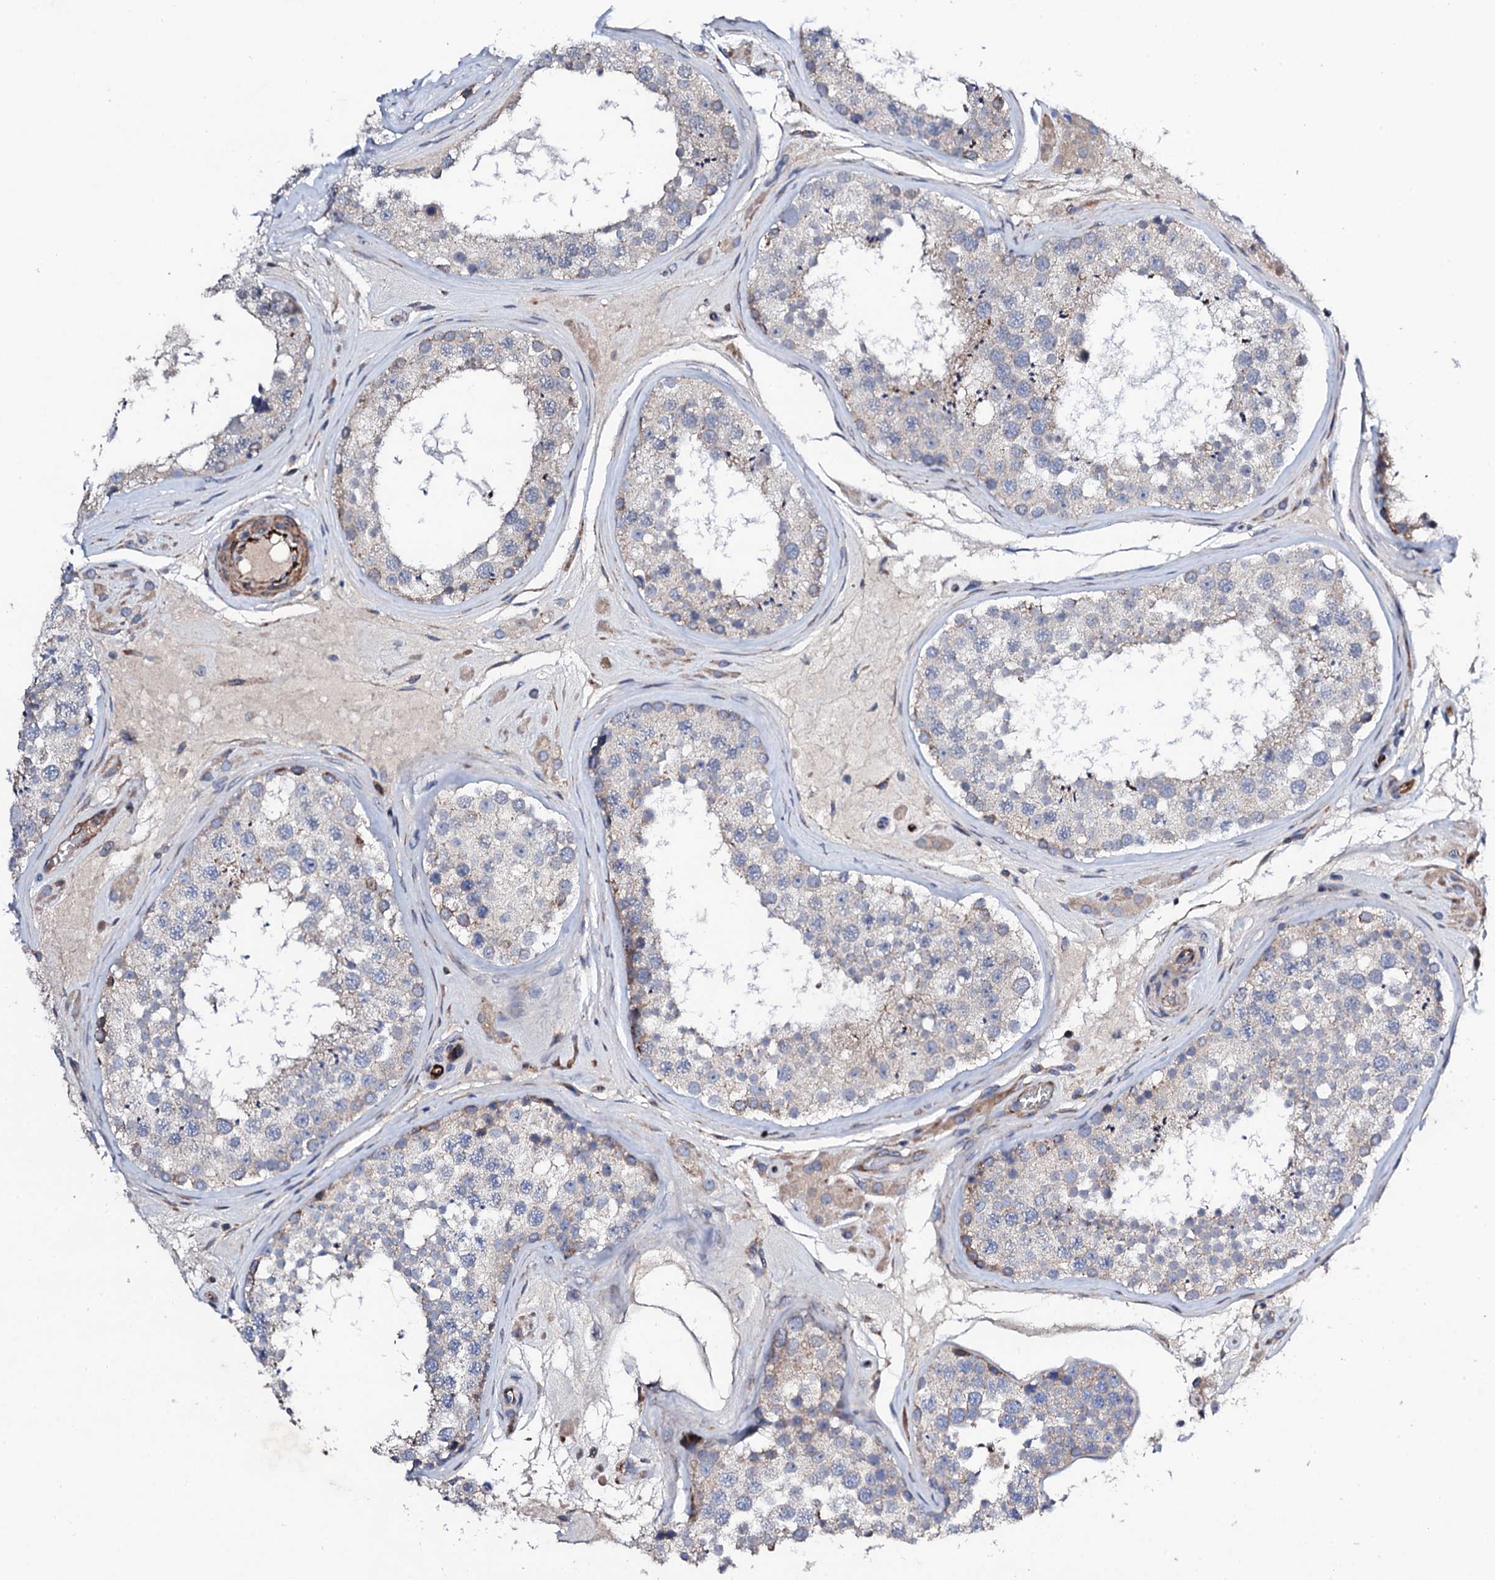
{"staining": {"intensity": "strong", "quantity": "<25%", "location": "cytoplasmic/membranous"}, "tissue": "testis", "cell_type": "Cells in seminiferous ducts", "image_type": "normal", "snomed": [{"axis": "morphology", "description": "Normal tissue, NOS"}, {"axis": "topography", "description": "Testis"}], "caption": "This photomicrograph displays immunohistochemistry staining of normal human testis, with medium strong cytoplasmic/membranous expression in about <25% of cells in seminiferous ducts.", "gene": "DBX1", "patient": {"sex": "male", "age": 46}}